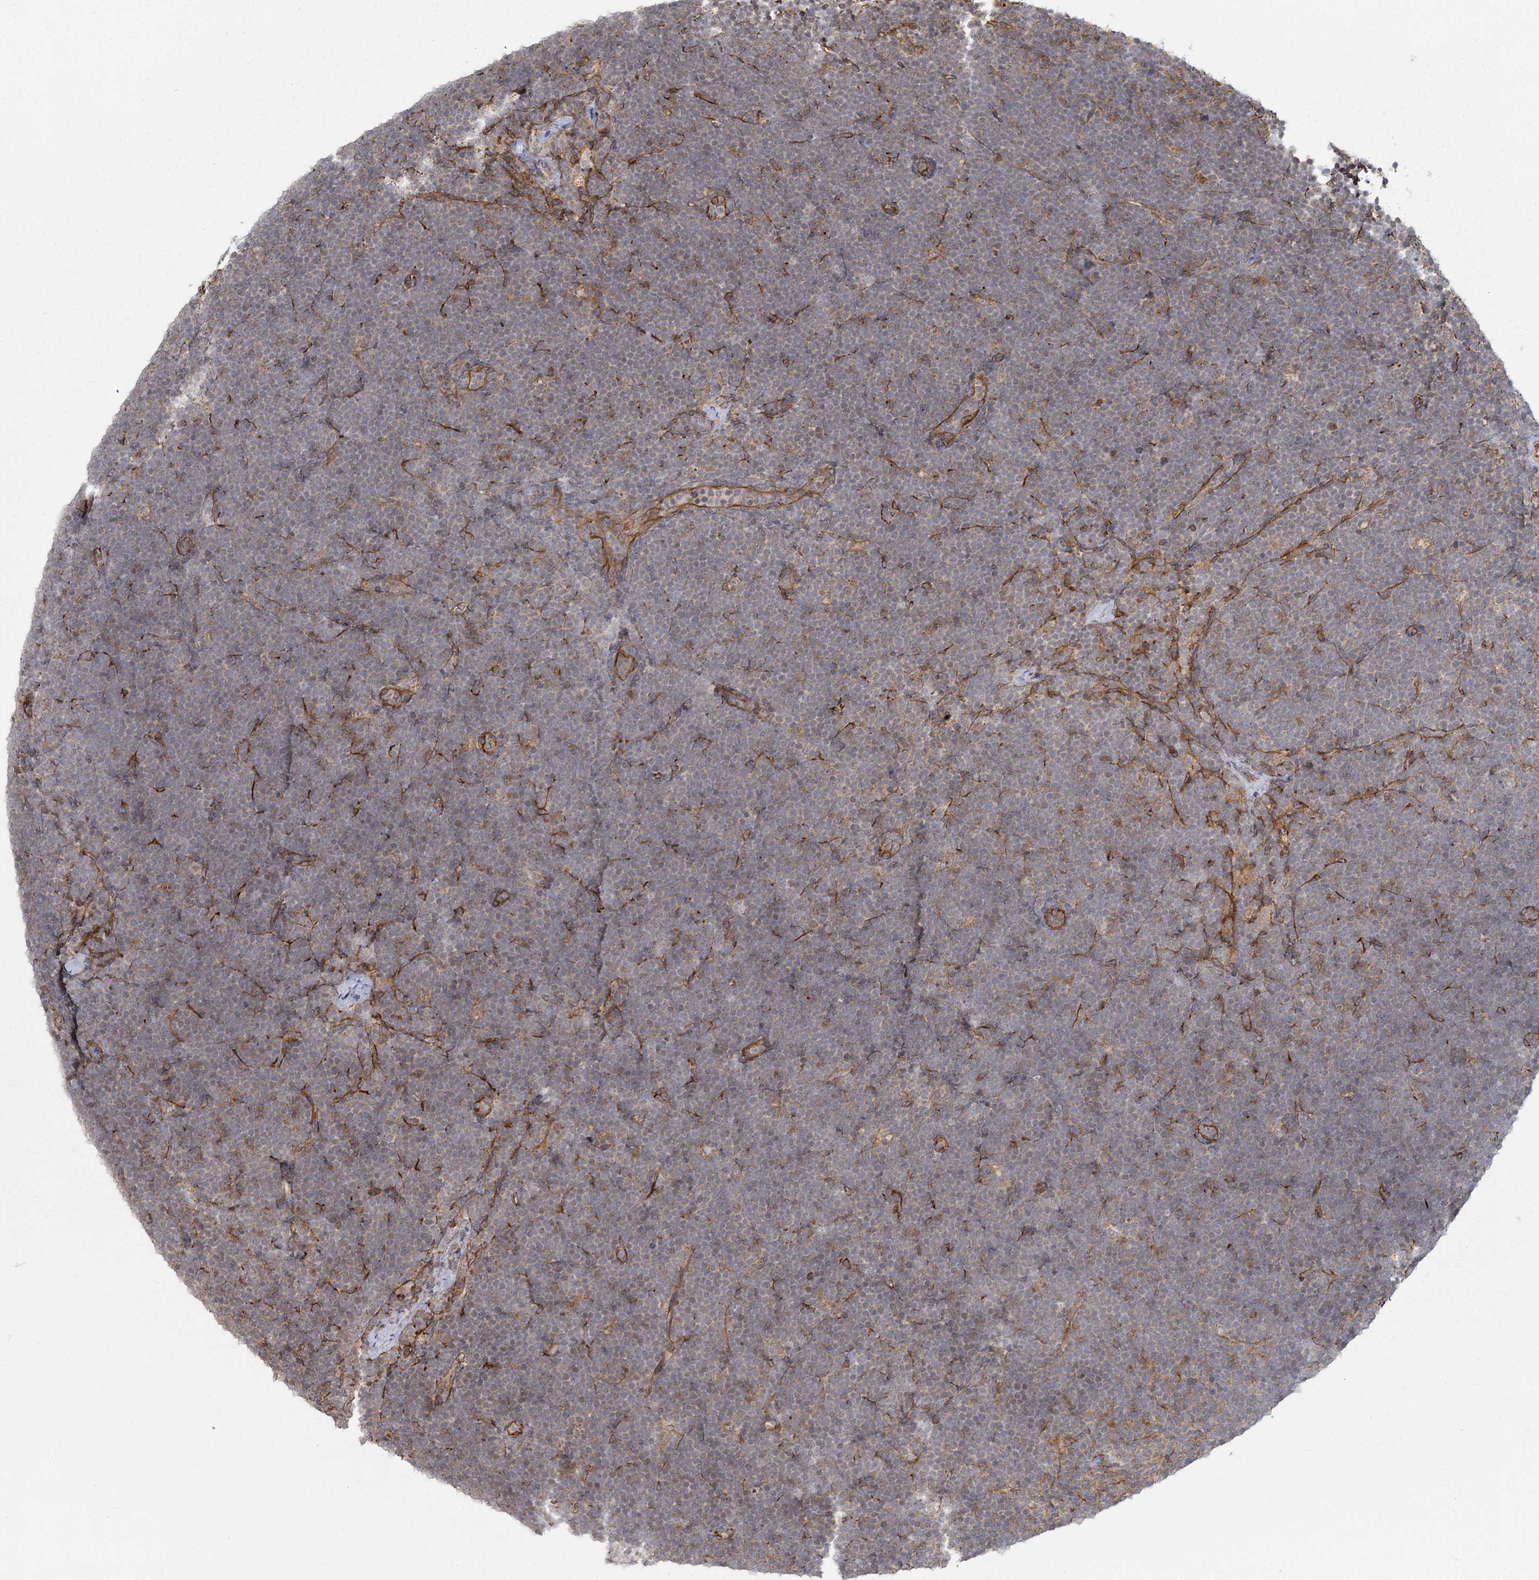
{"staining": {"intensity": "weak", "quantity": "<25%", "location": "cytoplasmic/membranous"}, "tissue": "lymphoma", "cell_type": "Tumor cells", "image_type": "cancer", "snomed": [{"axis": "morphology", "description": "Malignant lymphoma, non-Hodgkin's type, High grade"}, {"axis": "topography", "description": "Lymph node"}], "caption": "This is an immunohistochemistry (IHC) histopathology image of malignant lymphoma, non-Hodgkin's type (high-grade). There is no positivity in tumor cells.", "gene": "AP2M1", "patient": {"sex": "male", "age": 13}}